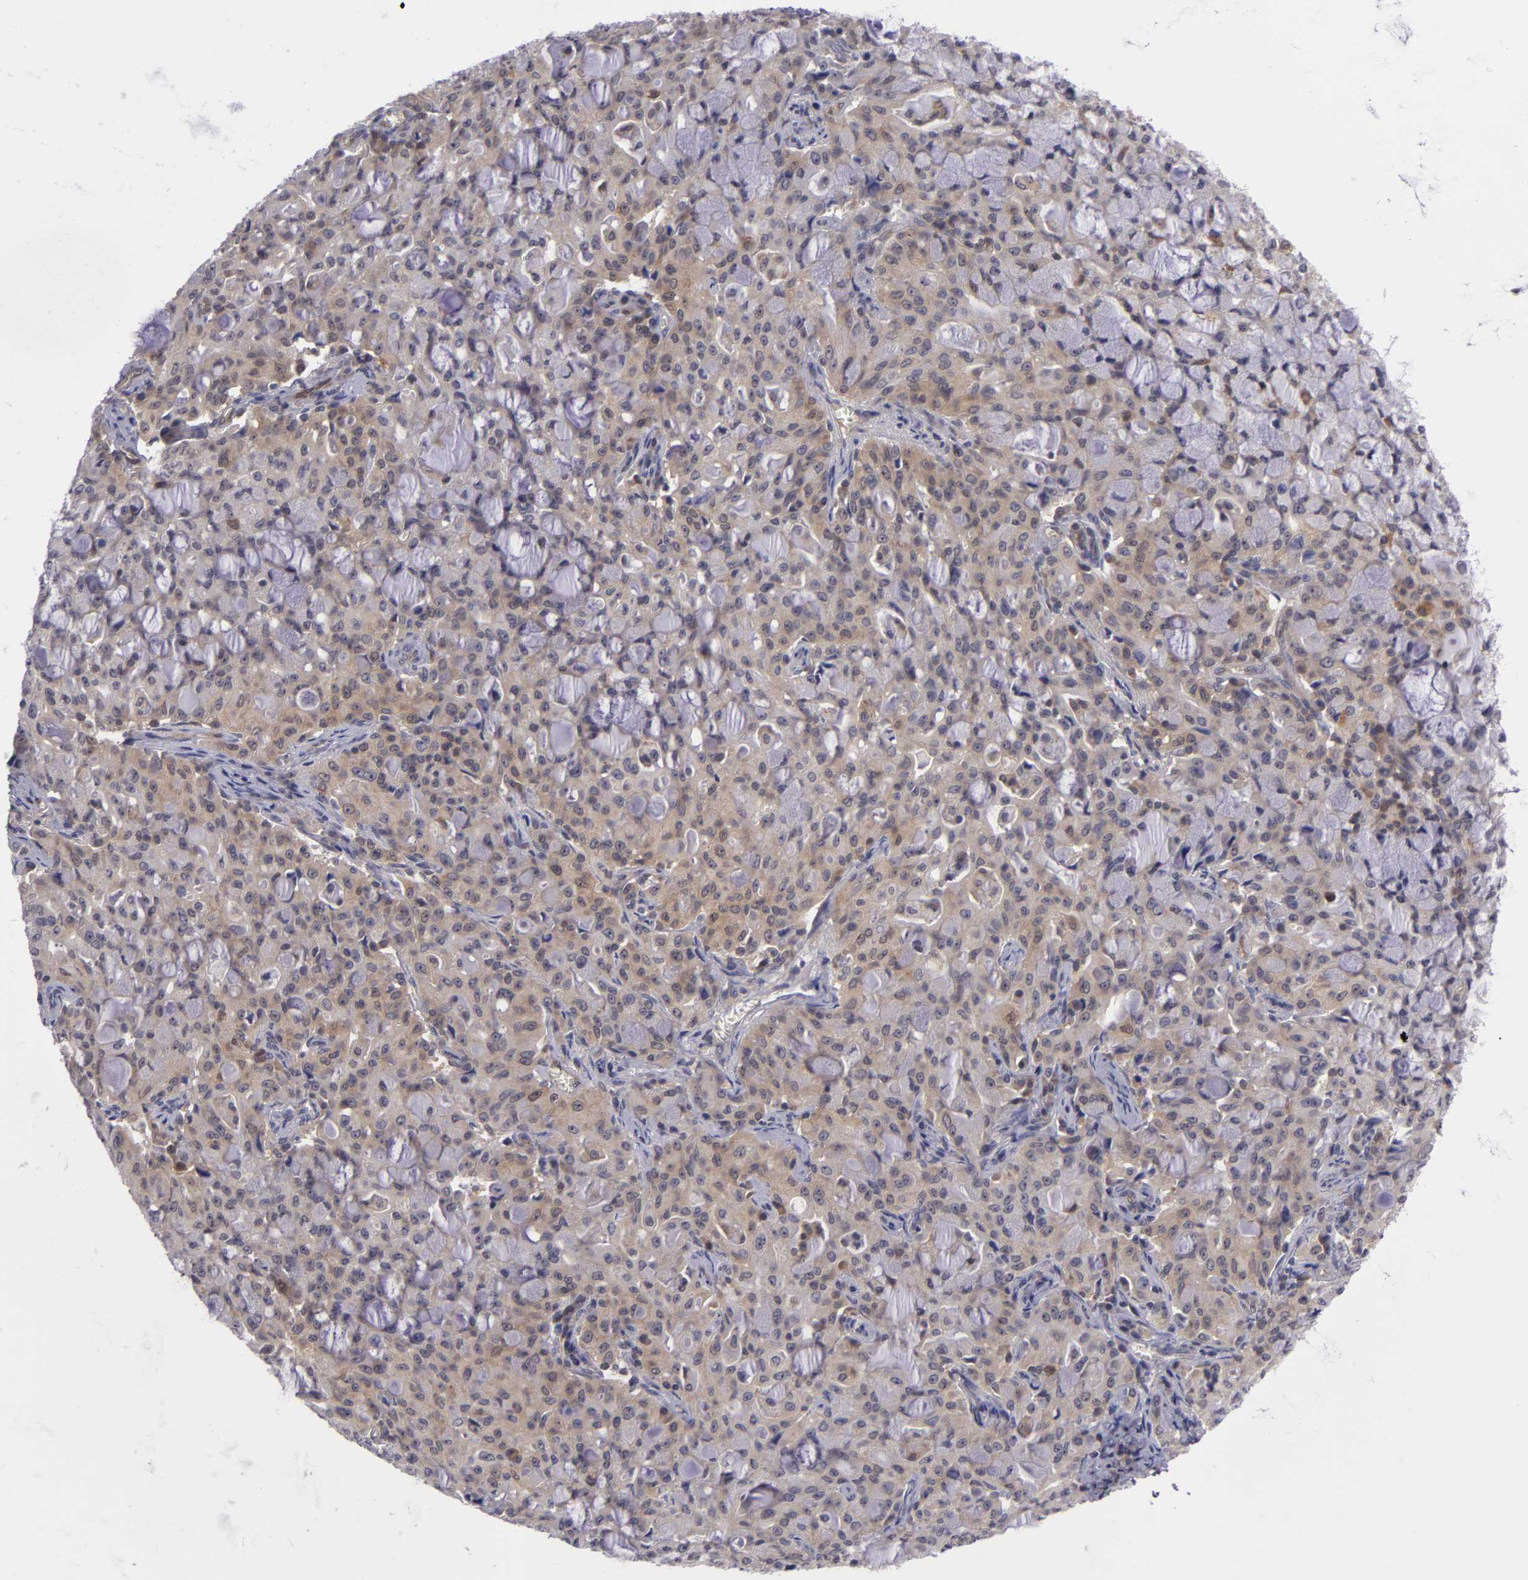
{"staining": {"intensity": "weak", "quantity": "25%-75%", "location": "cytoplasmic/membranous"}, "tissue": "lung cancer", "cell_type": "Tumor cells", "image_type": "cancer", "snomed": [{"axis": "morphology", "description": "Adenocarcinoma, NOS"}, {"axis": "topography", "description": "Lung"}], "caption": "A high-resolution histopathology image shows immunohistochemistry (IHC) staining of lung cancer (adenocarcinoma), which shows weak cytoplasmic/membranous expression in approximately 25%-75% of tumor cells. The staining is performed using DAB (3,3'-diaminobenzidine) brown chromogen to label protein expression. The nuclei are counter-stained blue using hematoxylin.", "gene": "BCL10", "patient": {"sex": "female", "age": 44}}